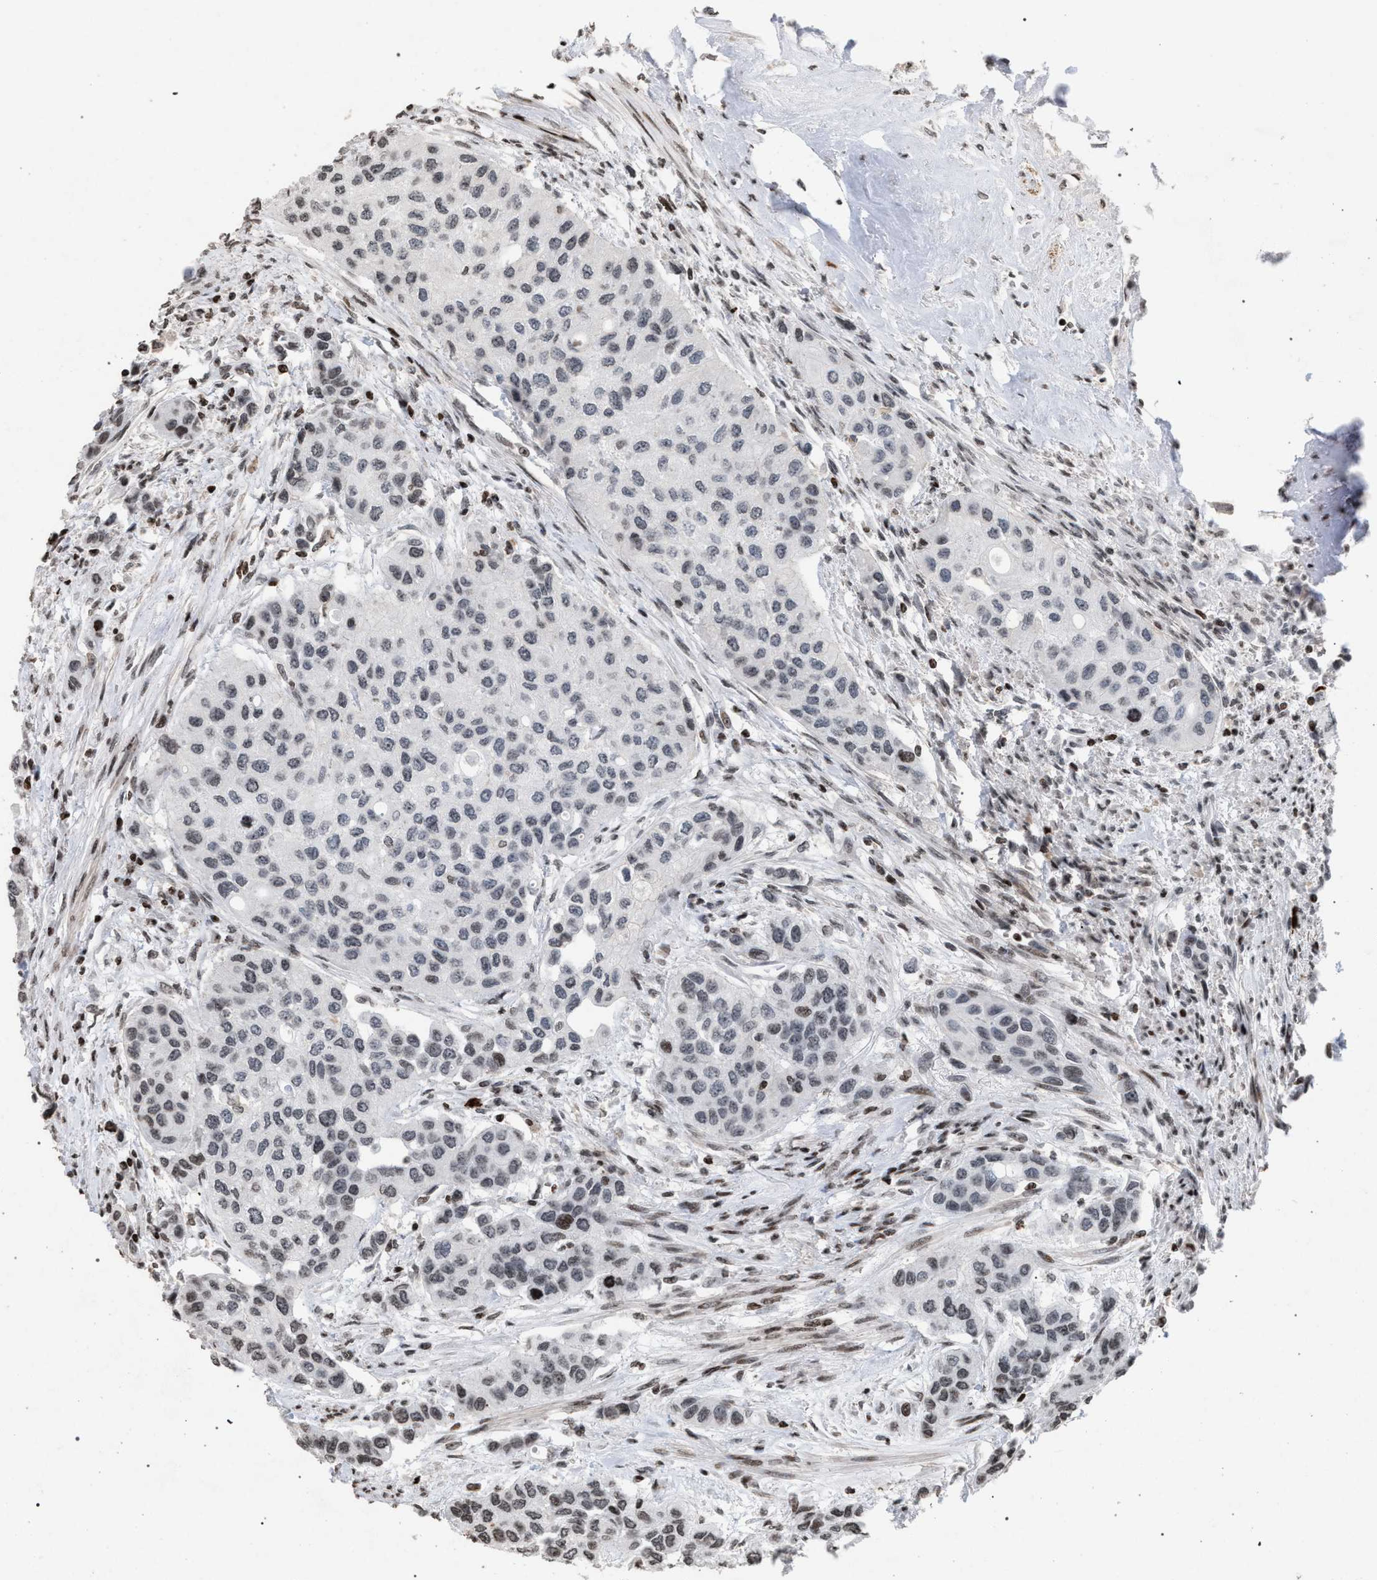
{"staining": {"intensity": "weak", "quantity": "<25%", "location": "nuclear"}, "tissue": "urothelial cancer", "cell_type": "Tumor cells", "image_type": "cancer", "snomed": [{"axis": "morphology", "description": "Urothelial carcinoma, High grade"}, {"axis": "topography", "description": "Urinary bladder"}], "caption": "Tumor cells show no significant protein positivity in high-grade urothelial carcinoma.", "gene": "FOXD3", "patient": {"sex": "female", "age": 56}}